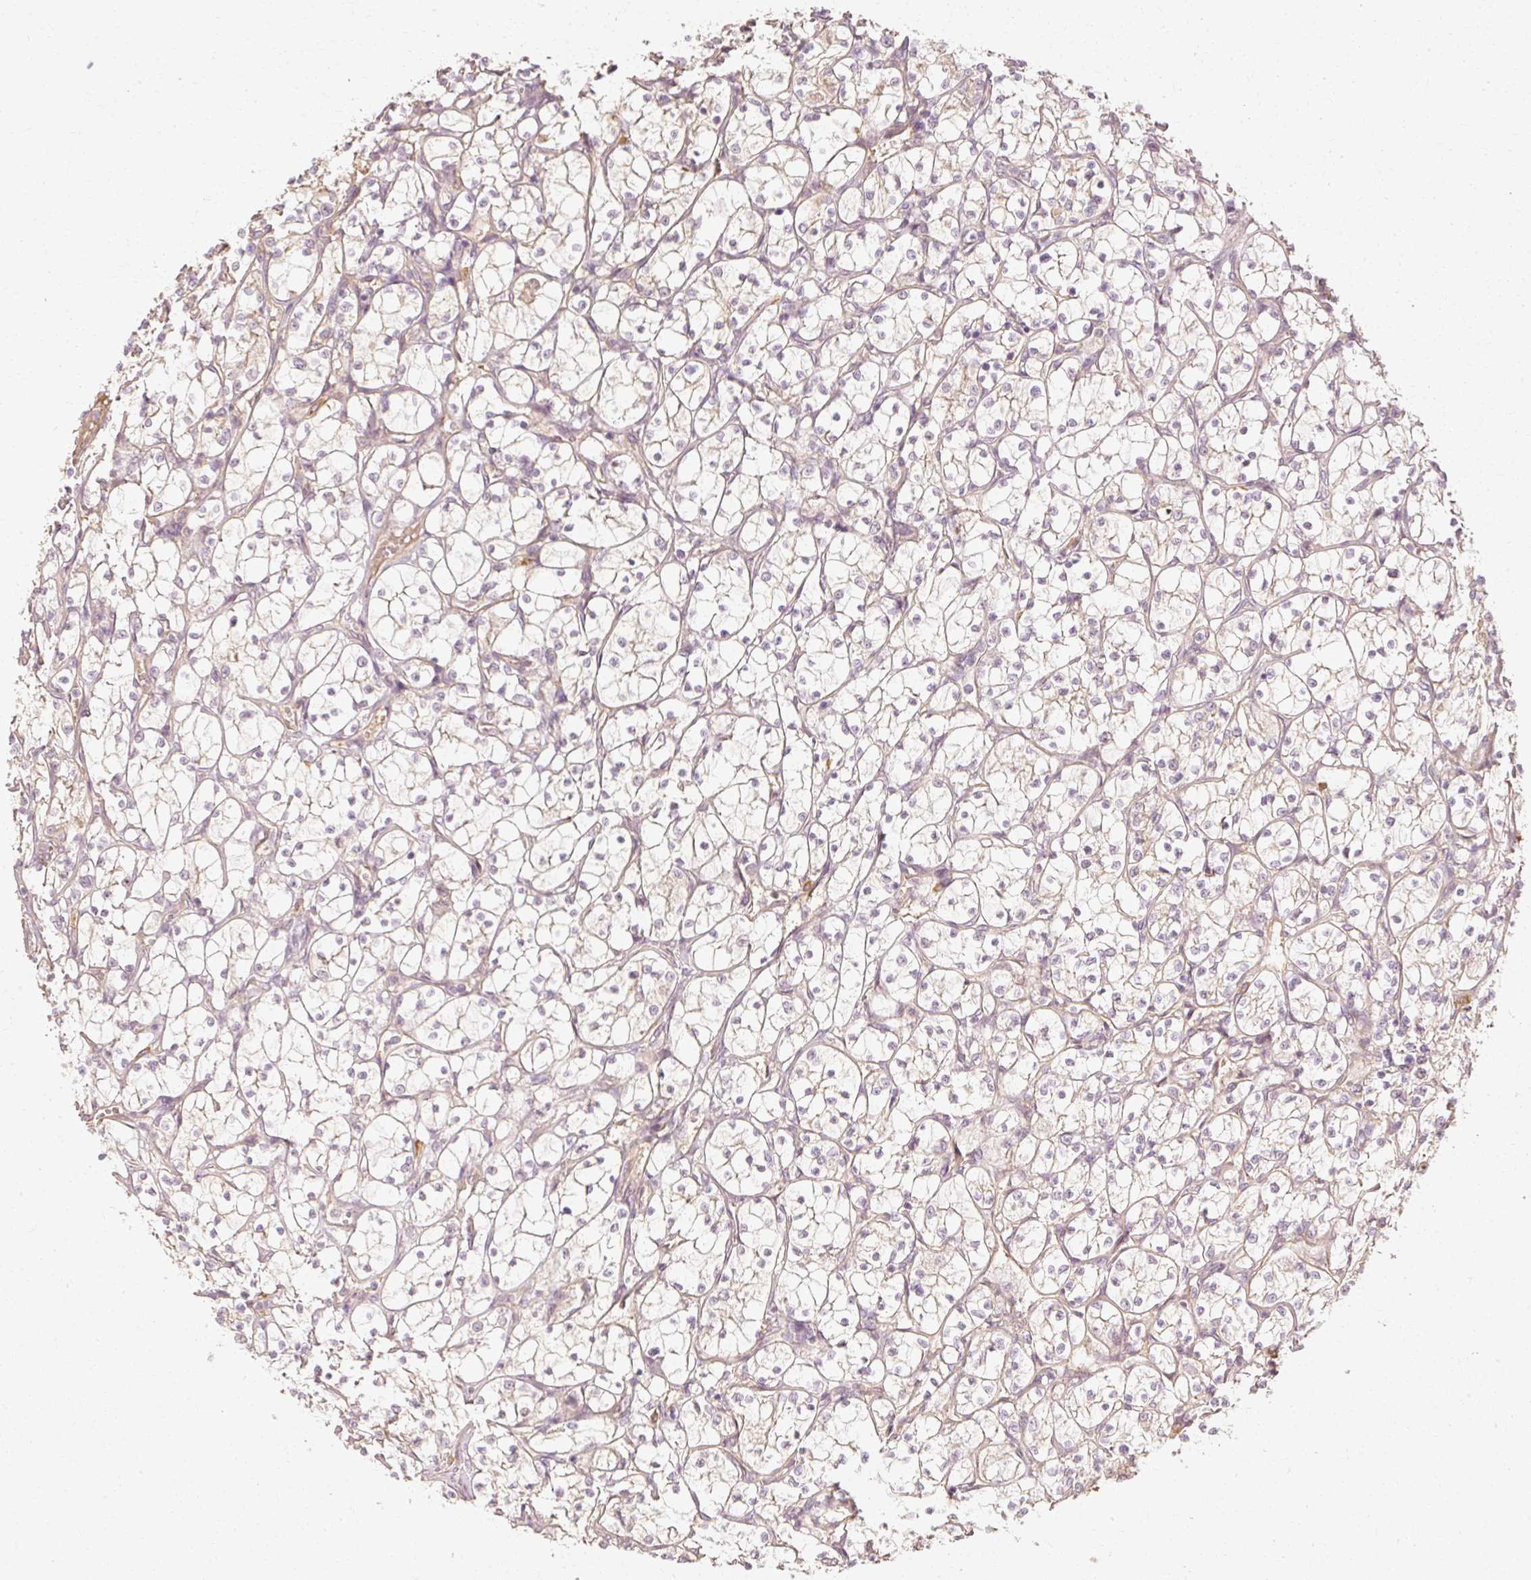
{"staining": {"intensity": "weak", "quantity": "25%-75%", "location": "cytoplasmic/membranous"}, "tissue": "renal cancer", "cell_type": "Tumor cells", "image_type": "cancer", "snomed": [{"axis": "morphology", "description": "Adenocarcinoma, NOS"}, {"axis": "topography", "description": "Kidney"}], "caption": "DAB immunohistochemical staining of renal cancer shows weak cytoplasmic/membranous protein positivity in approximately 25%-75% of tumor cells.", "gene": "GNAQ", "patient": {"sex": "female", "age": 69}}